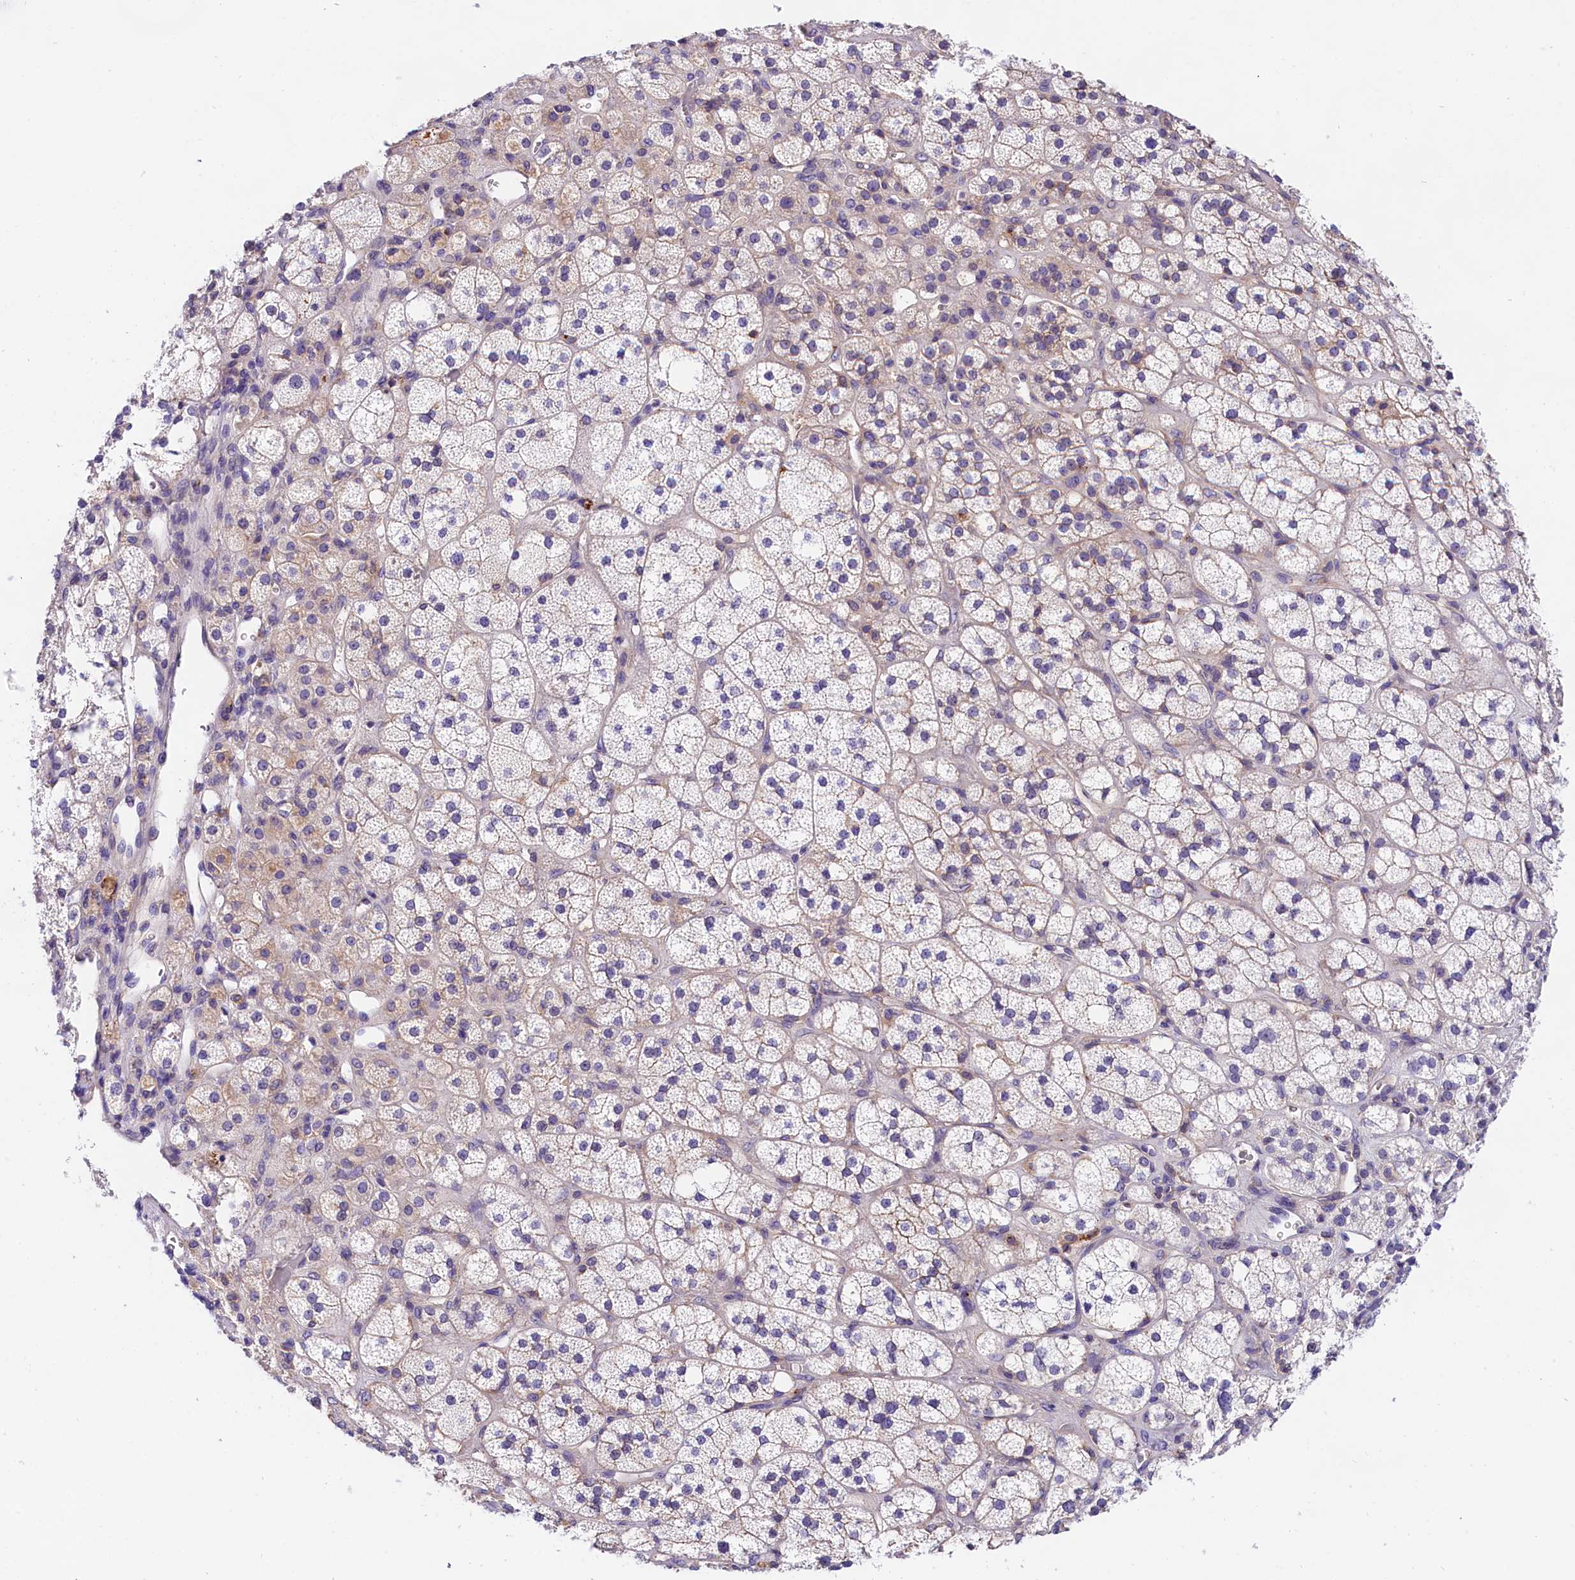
{"staining": {"intensity": "weak", "quantity": "<25%", "location": "cytoplasmic/membranous"}, "tissue": "adrenal gland", "cell_type": "Glandular cells", "image_type": "normal", "snomed": [{"axis": "morphology", "description": "Normal tissue, NOS"}, {"axis": "topography", "description": "Adrenal gland"}], "caption": "This is an IHC photomicrograph of benign human adrenal gland. There is no positivity in glandular cells.", "gene": "OAS3", "patient": {"sex": "male", "age": 61}}